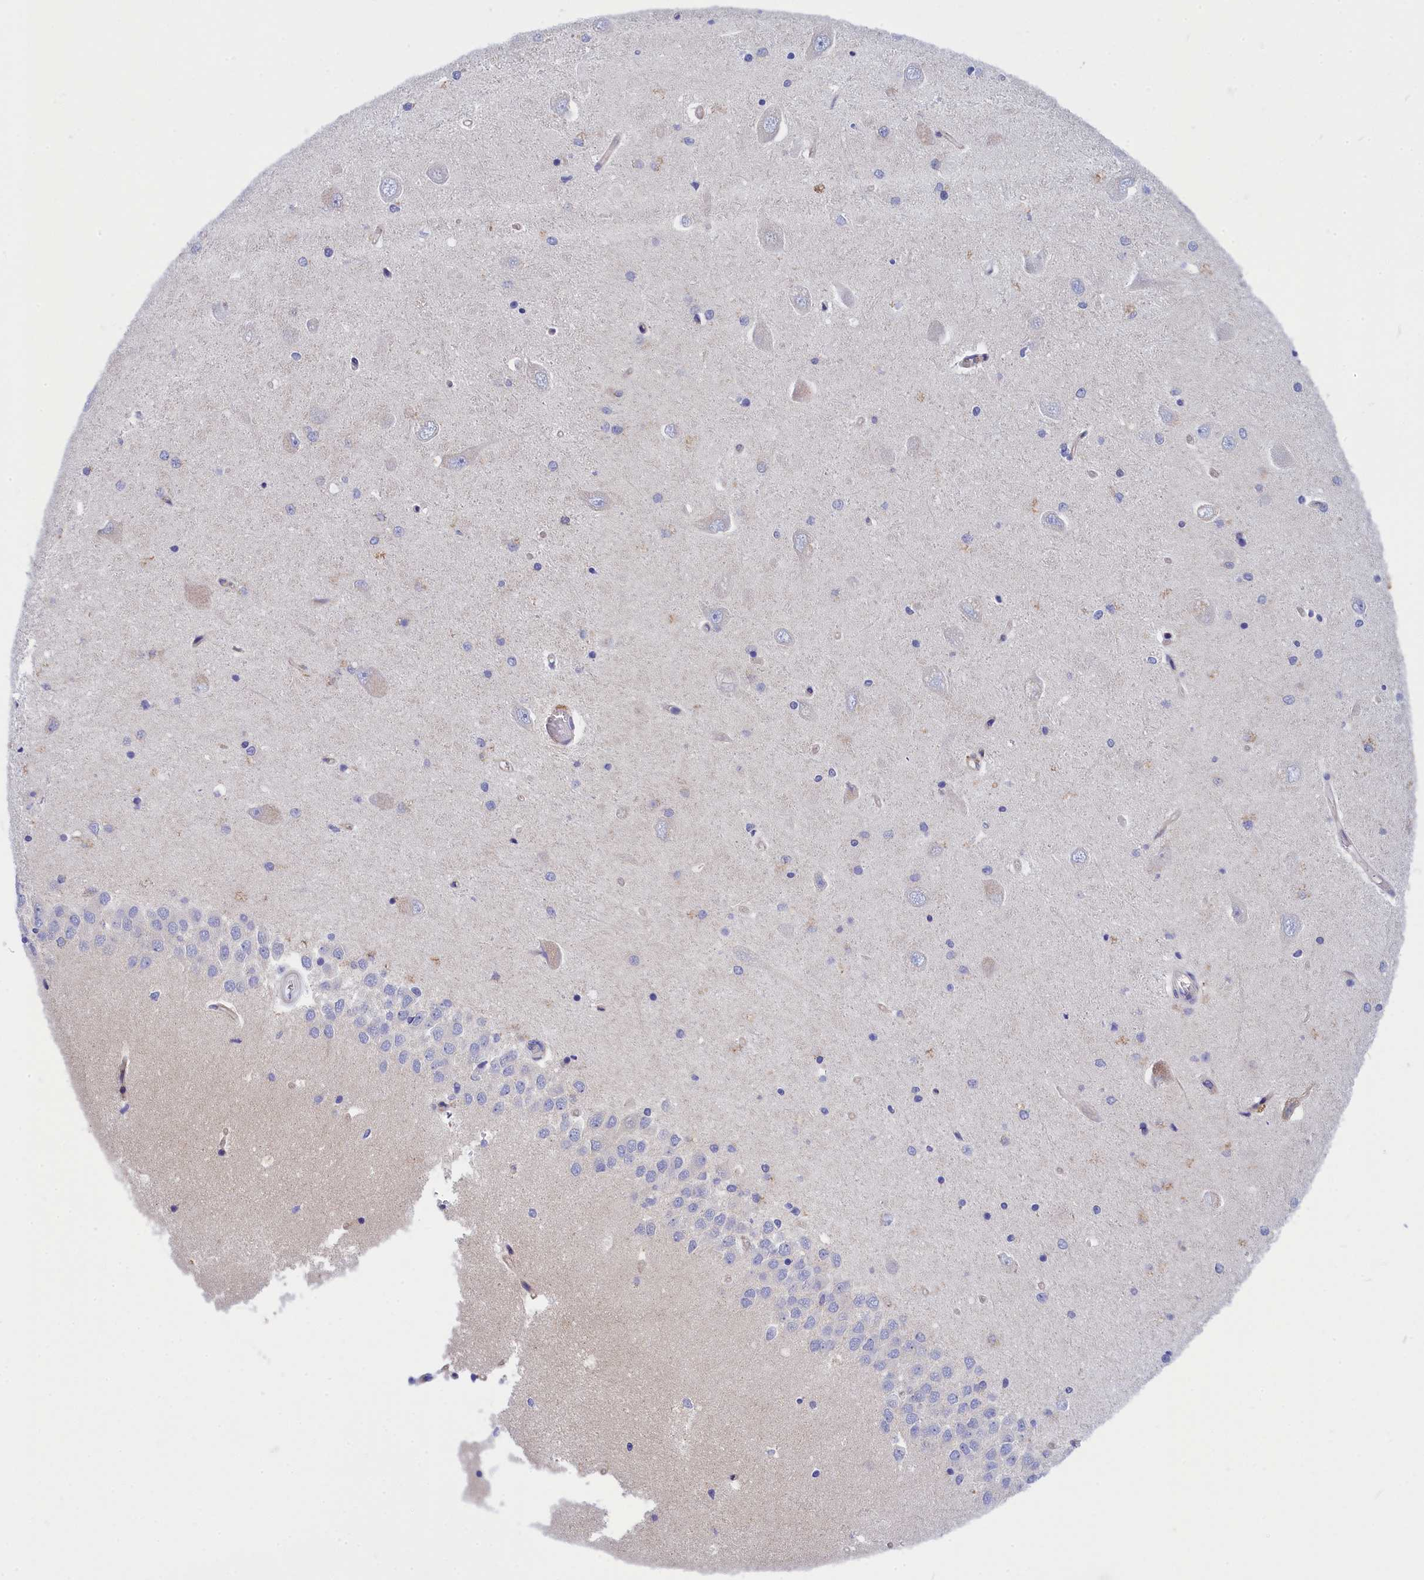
{"staining": {"intensity": "negative", "quantity": "none", "location": "none"}, "tissue": "hippocampus", "cell_type": "Glial cells", "image_type": "normal", "snomed": [{"axis": "morphology", "description": "Normal tissue, NOS"}, {"axis": "topography", "description": "Hippocampus"}], "caption": "Immunohistochemistry photomicrograph of normal hippocampus stained for a protein (brown), which shows no positivity in glial cells. (DAB IHC visualized using brightfield microscopy, high magnification).", "gene": "CCRL2", "patient": {"sex": "male", "age": 45}}